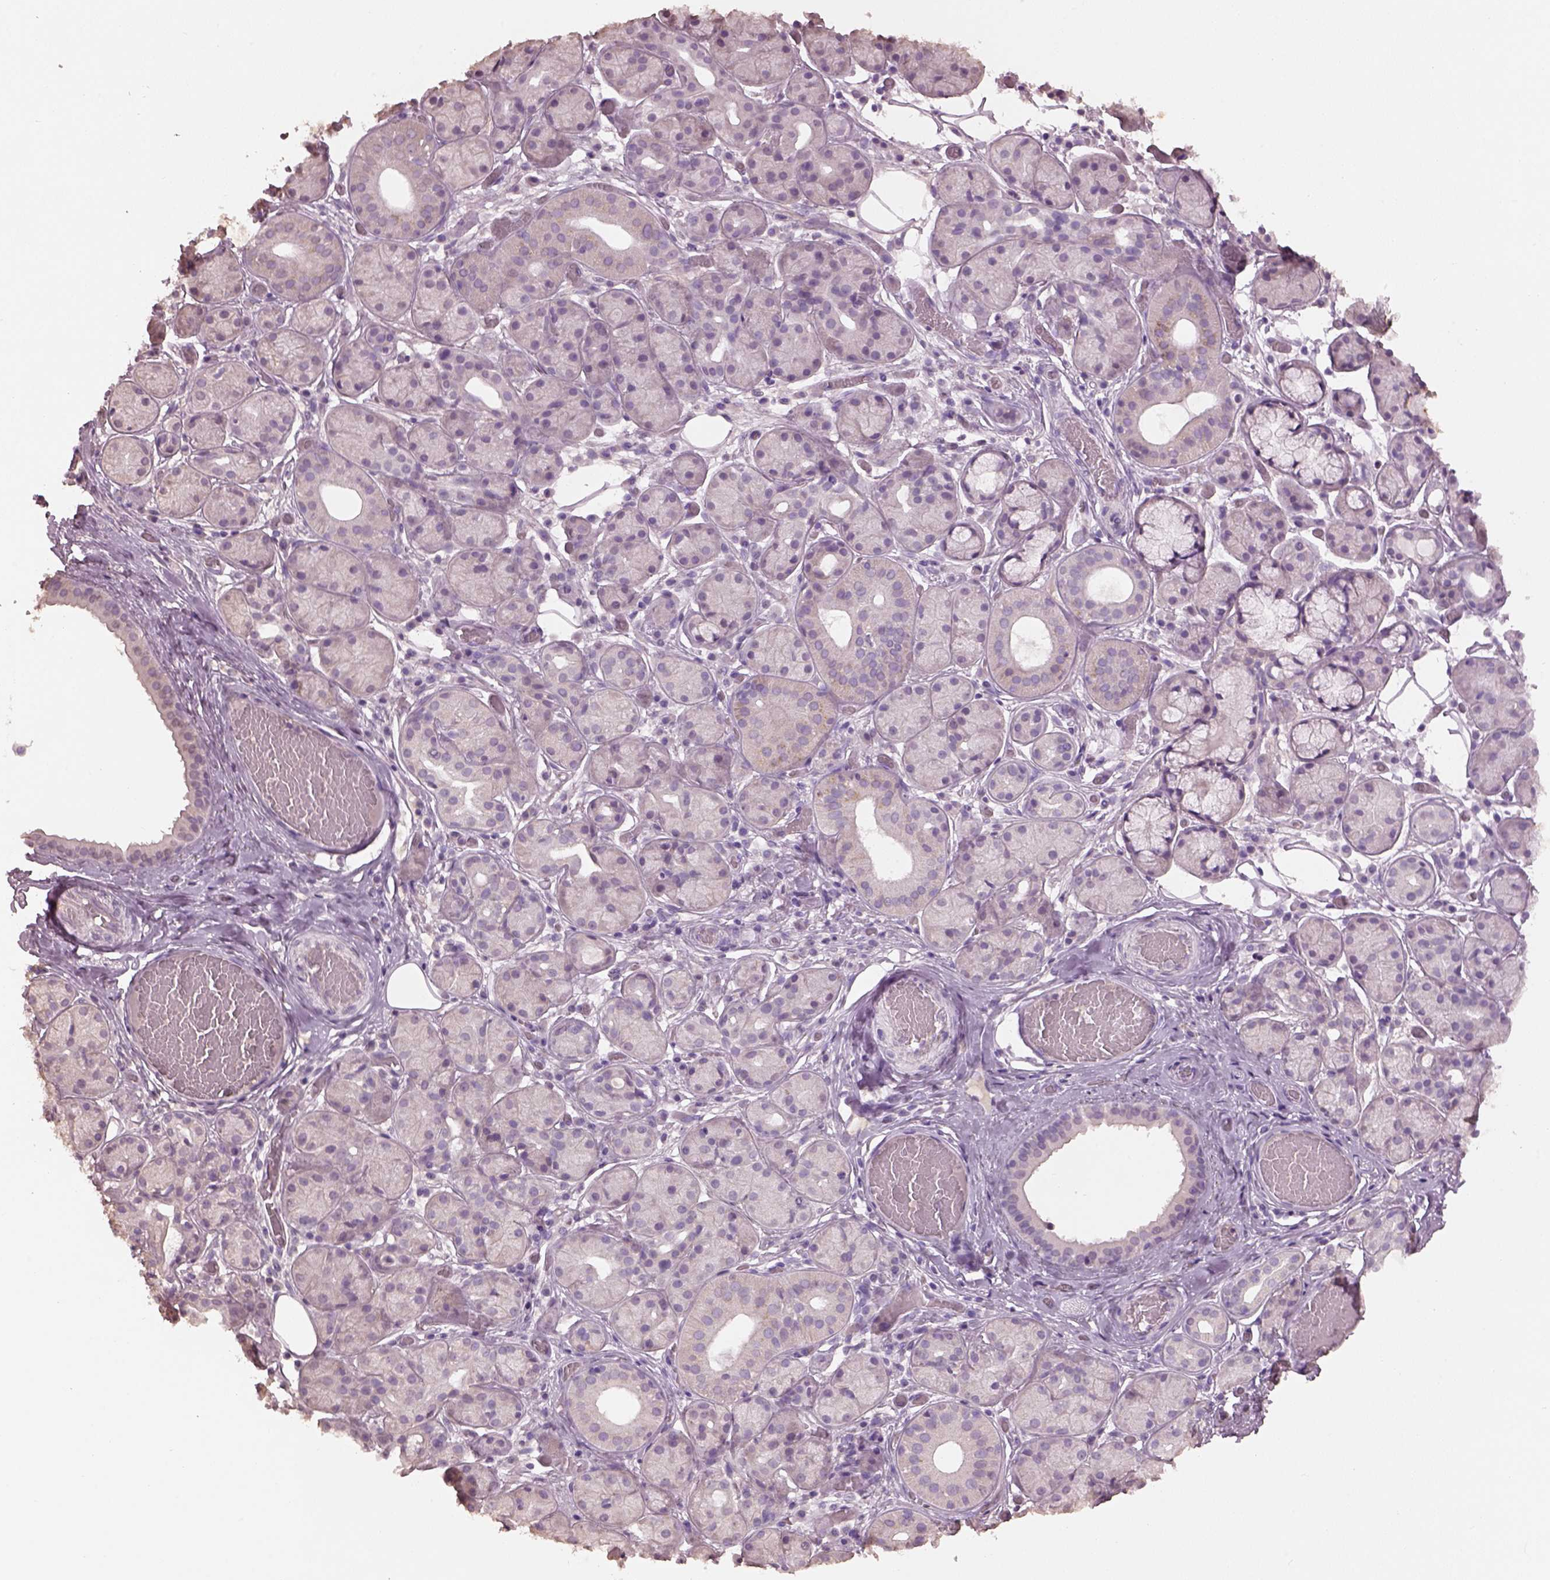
{"staining": {"intensity": "negative", "quantity": "none", "location": "none"}, "tissue": "salivary gland", "cell_type": "Glandular cells", "image_type": "normal", "snomed": [{"axis": "morphology", "description": "Normal tissue, NOS"}, {"axis": "topography", "description": "Salivary gland"}, {"axis": "topography", "description": "Peripheral nerve tissue"}], "caption": "This is an IHC micrograph of benign salivary gland. There is no expression in glandular cells.", "gene": "KCNIP3", "patient": {"sex": "male", "age": 71}}